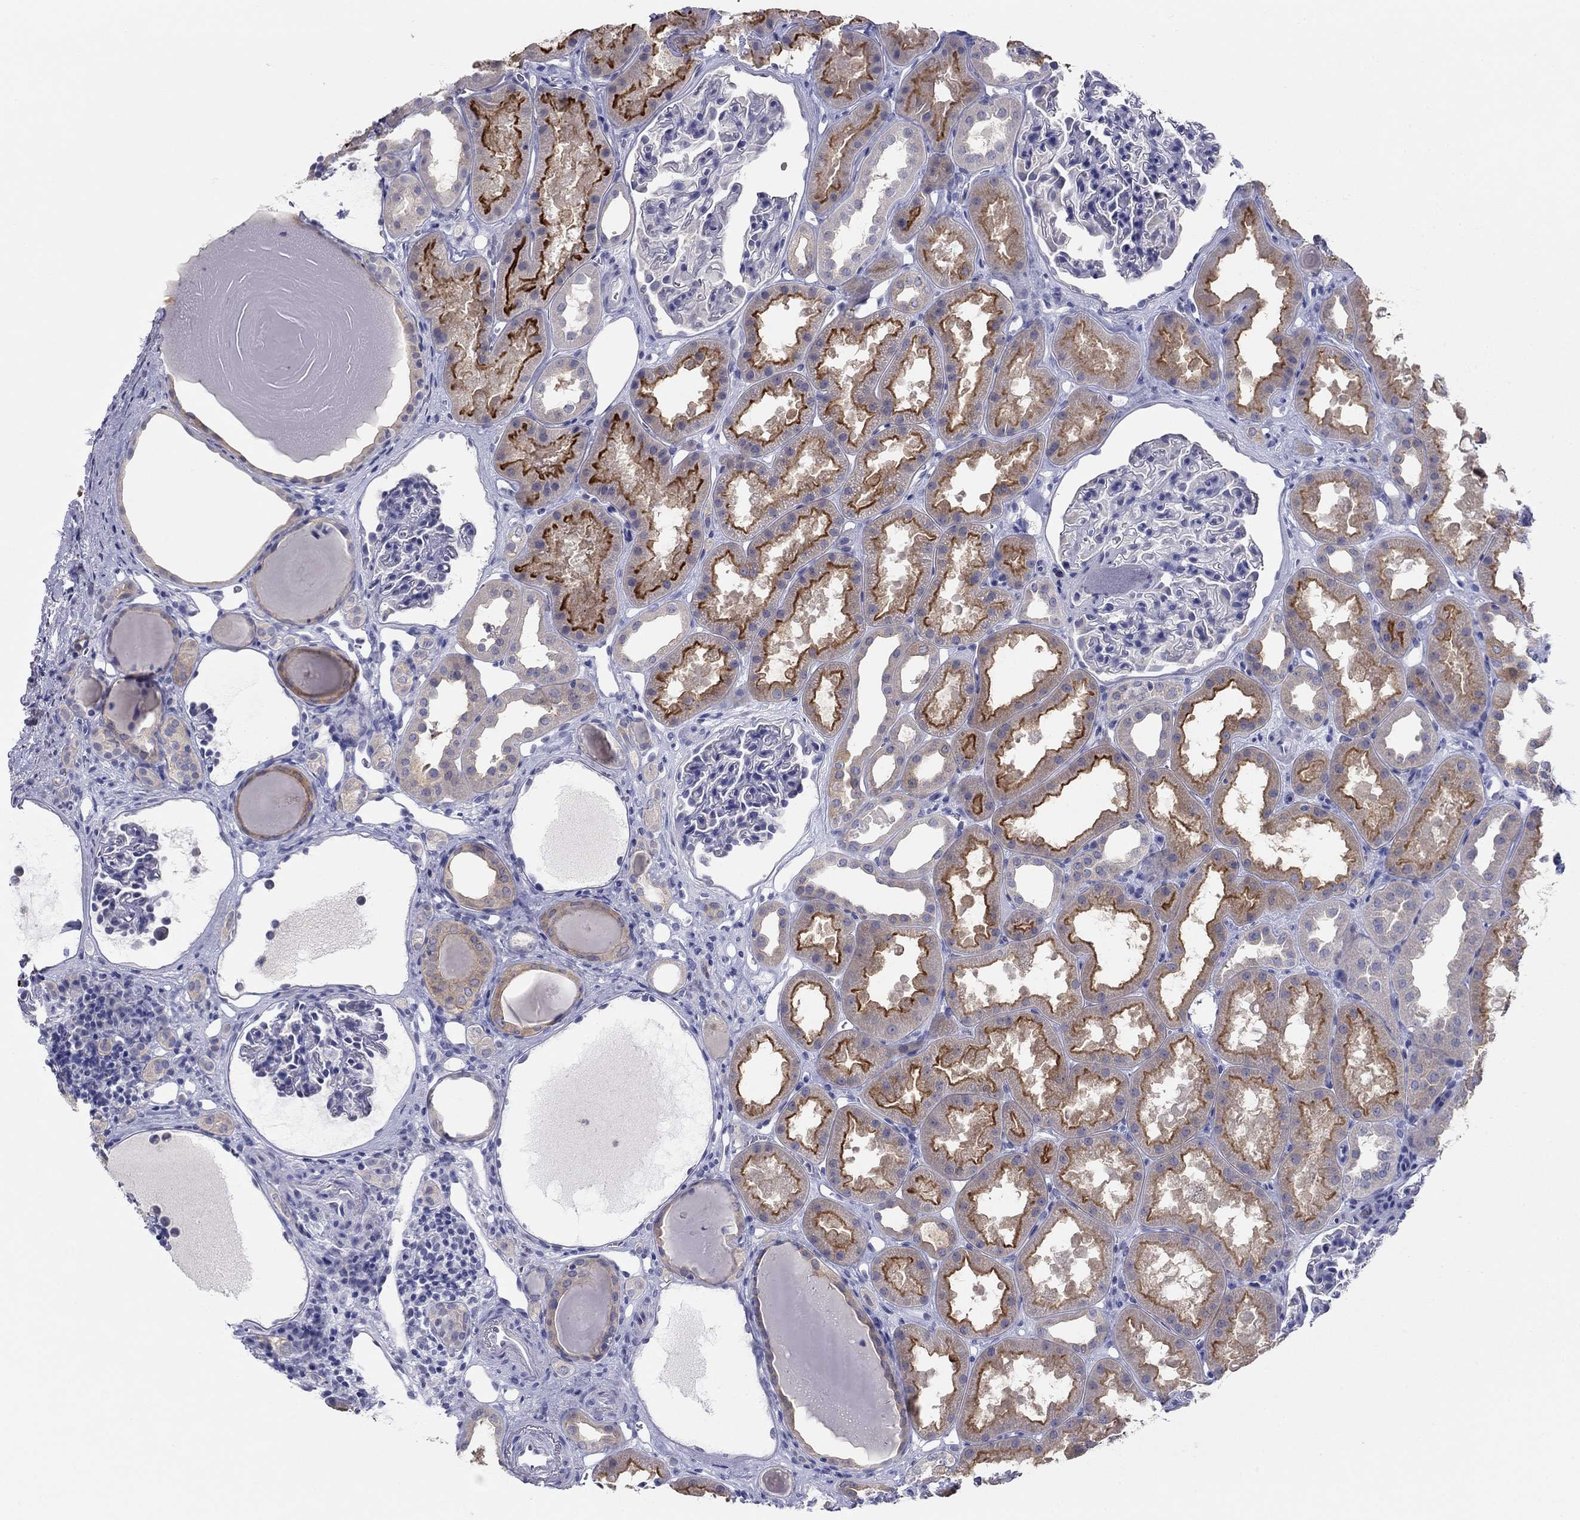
{"staining": {"intensity": "negative", "quantity": "none", "location": "none"}, "tissue": "kidney", "cell_type": "Cells in glomeruli", "image_type": "normal", "snomed": [{"axis": "morphology", "description": "Normal tissue, NOS"}, {"axis": "topography", "description": "Kidney"}], "caption": "Histopathology image shows no significant protein expression in cells in glomeruli of normal kidney. Nuclei are stained in blue.", "gene": "PLS1", "patient": {"sex": "male", "age": 61}}